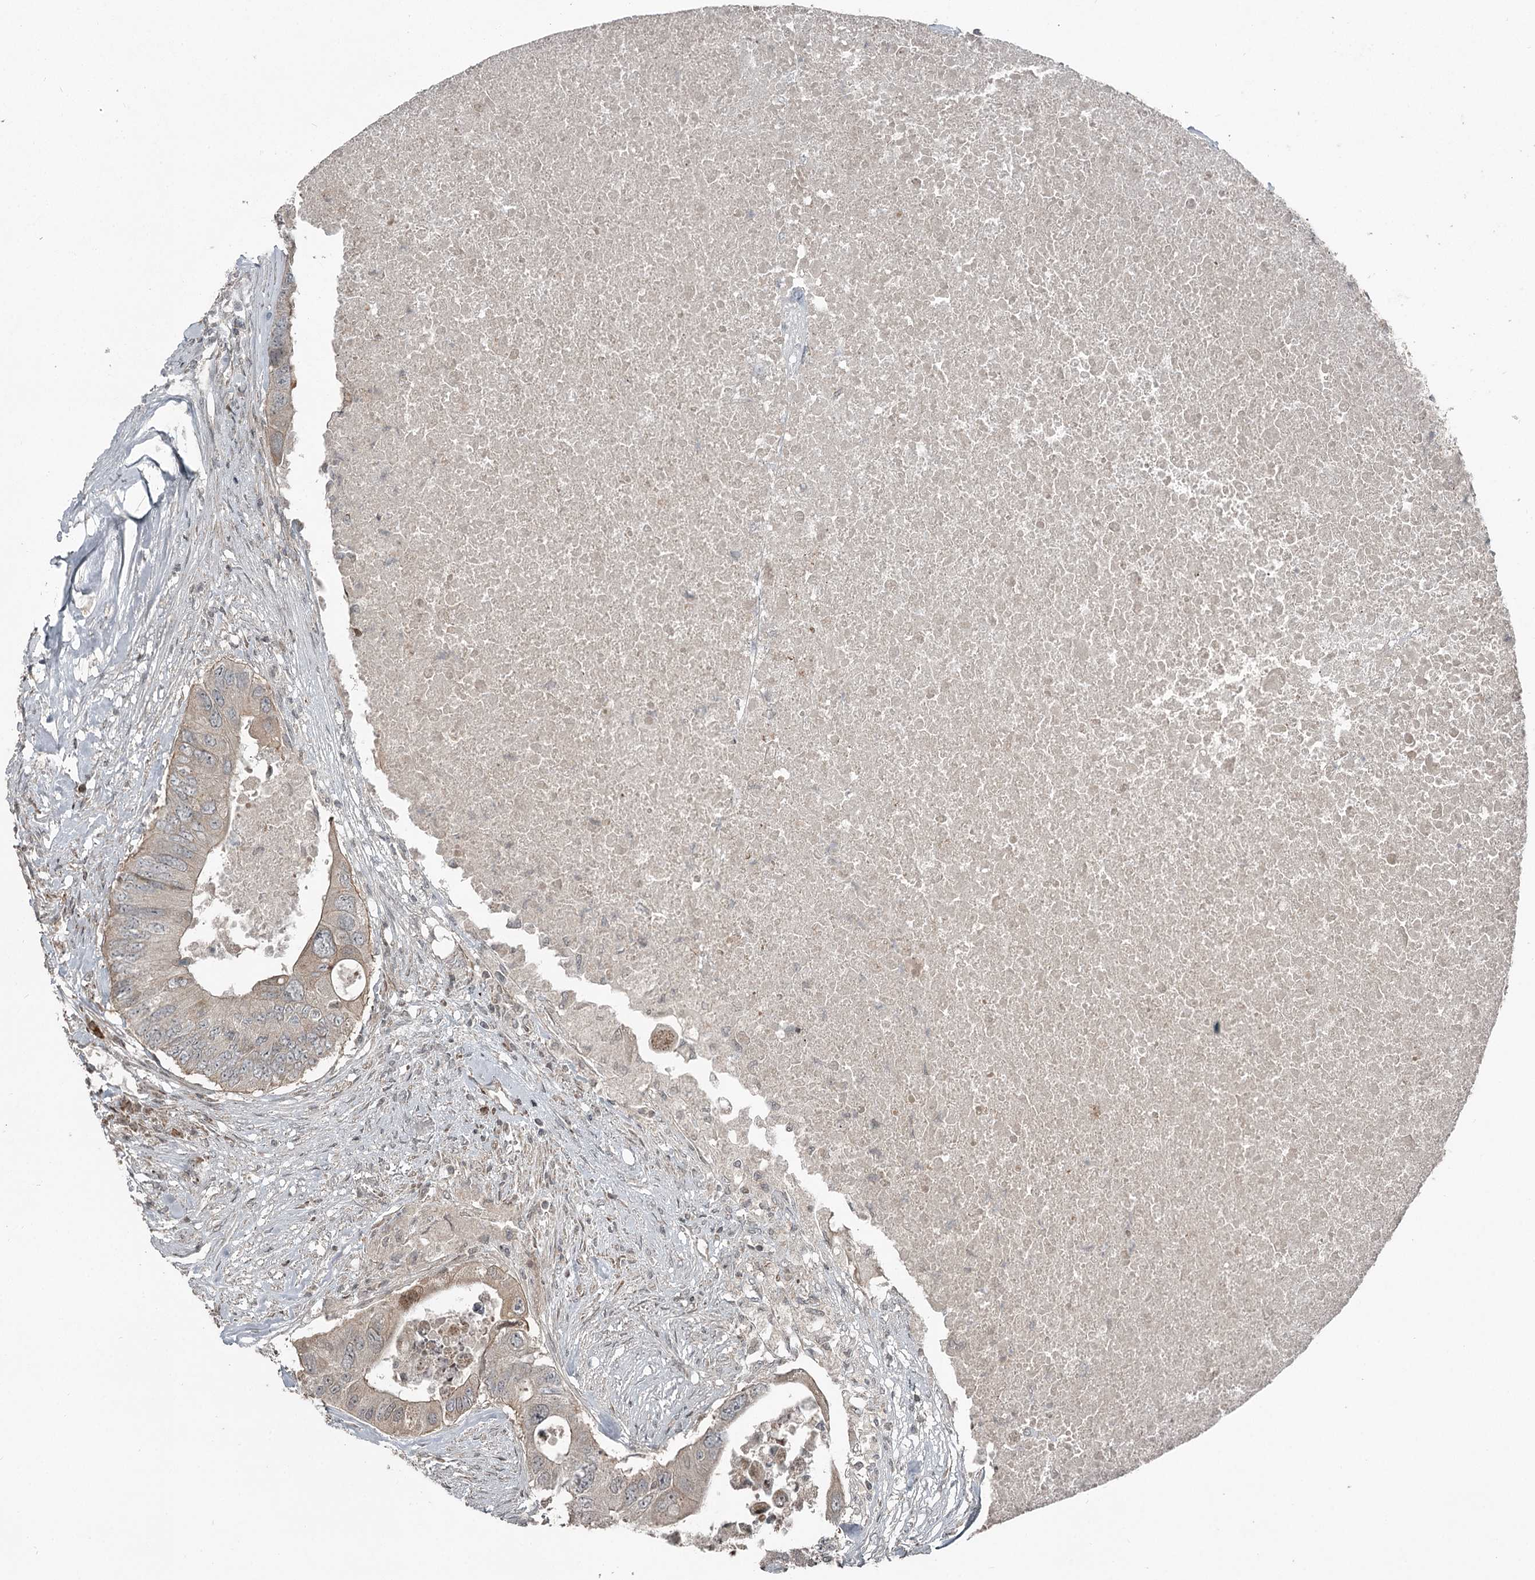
{"staining": {"intensity": "negative", "quantity": "none", "location": "none"}, "tissue": "colorectal cancer", "cell_type": "Tumor cells", "image_type": "cancer", "snomed": [{"axis": "morphology", "description": "Adenocarcinoma, NOS"}, {"axis": "topography", "description": "Colon"}], "caption": "High magnification brightfield microscopy of adenocarcinoma (colorectal) stained with DAB (3,3'-diaminobenzidine) (brown) and counterstained with hematoxylin (blue): tumor cells show no significant expression. (DAB IHC with hematoxylin counter stain).", "gene": "RASSF8", "patient": {"sex": "male", "age": 71}}